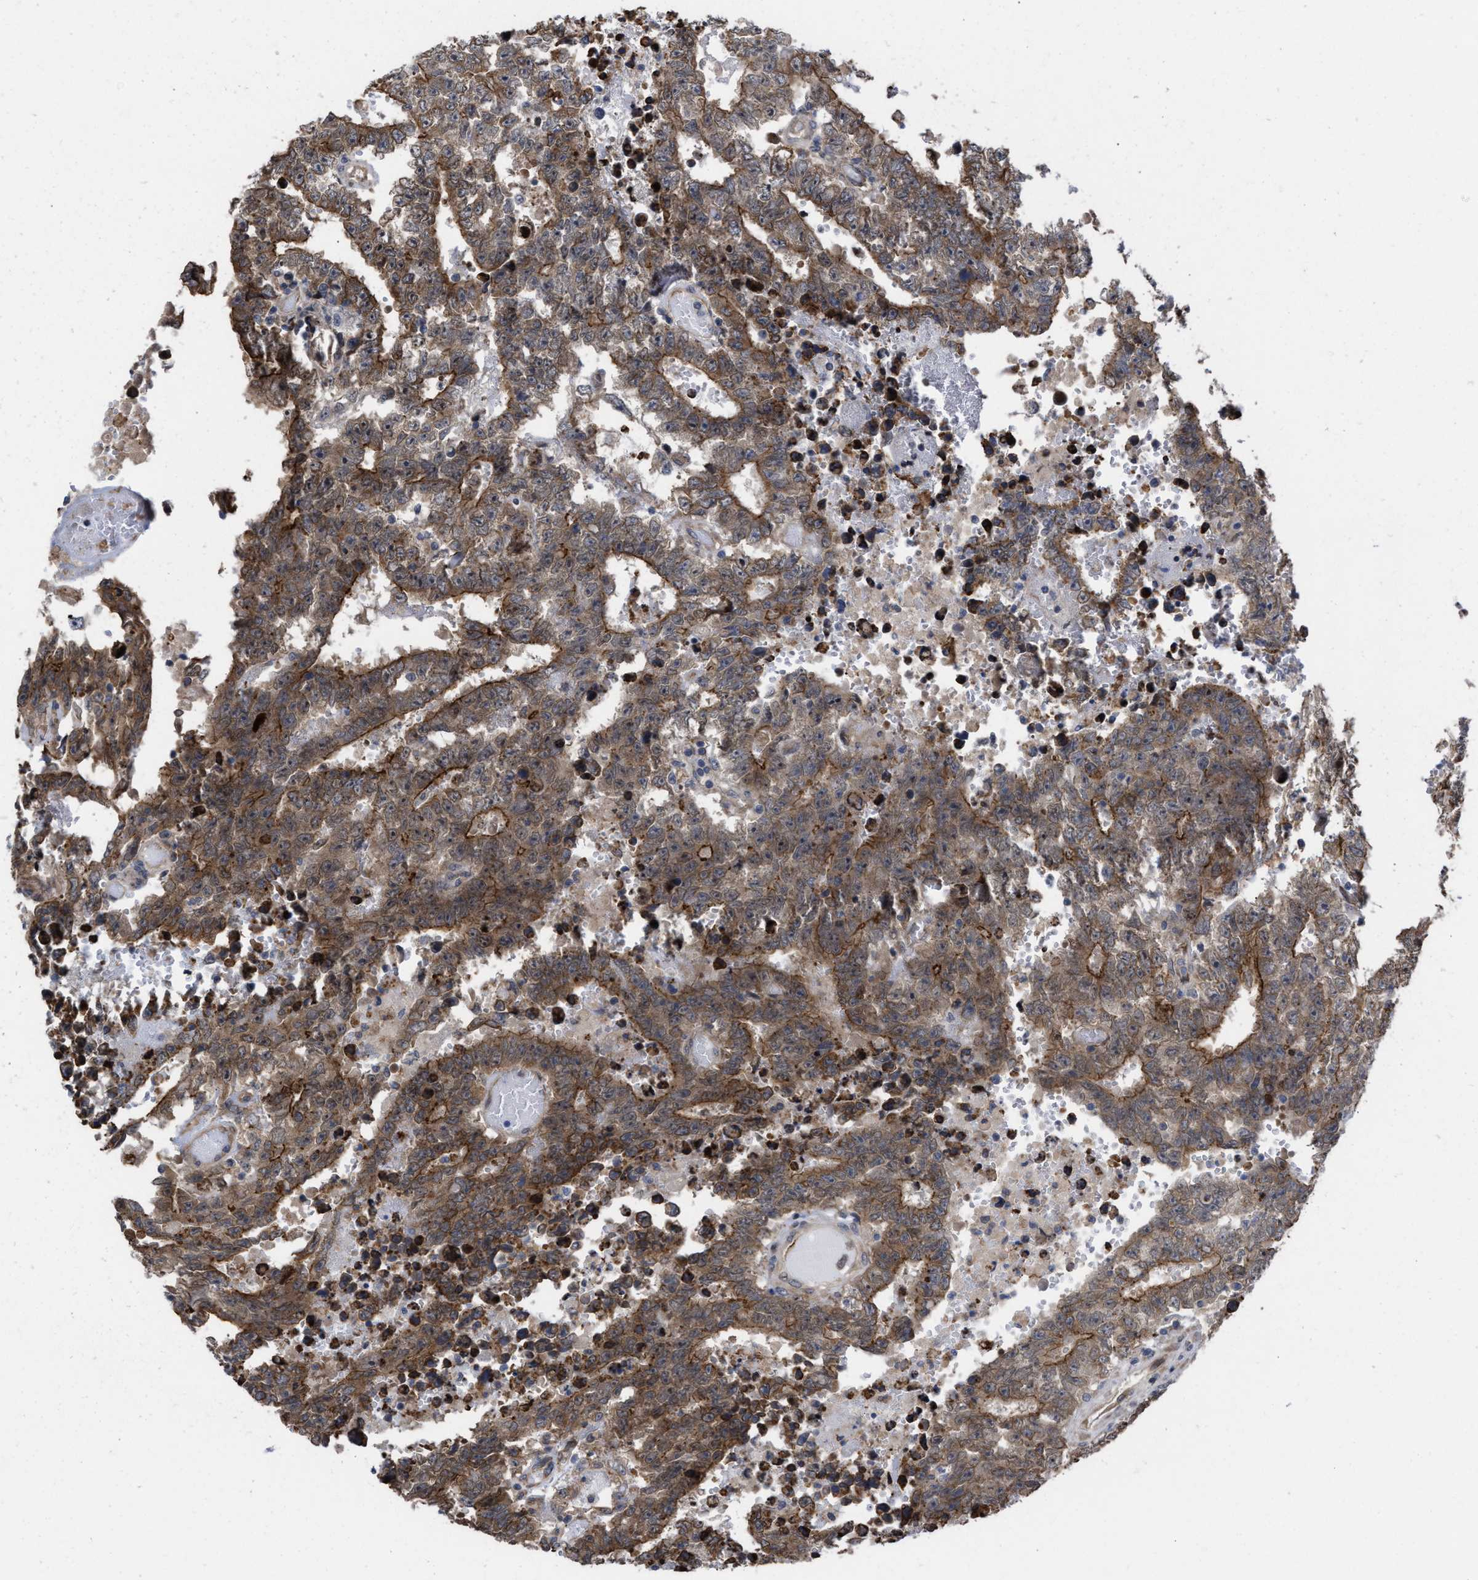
{"staining": {"intensity": "moderate", "quantity": "25%-75%", "location": "cytoplasmic/membranous"}, "tissue": "testis cancer", "cell_type": "Tumor cells", "image_type": "cancer", "snomed": [{"axis": "morphology", "description": "Carcinoma, Embryonal, NOS"}, {"axis": "topography", "description": "Testis"}], "caption": "Immunohistochemical staining of embryonal carcinoma (testis) displays medium levels of moderate cytoplasmic/membranous expression in approximately 25%-75% of tumor cells.", "gene": "TP53BP2", "patient": {"sex": "male", "age": 25}}